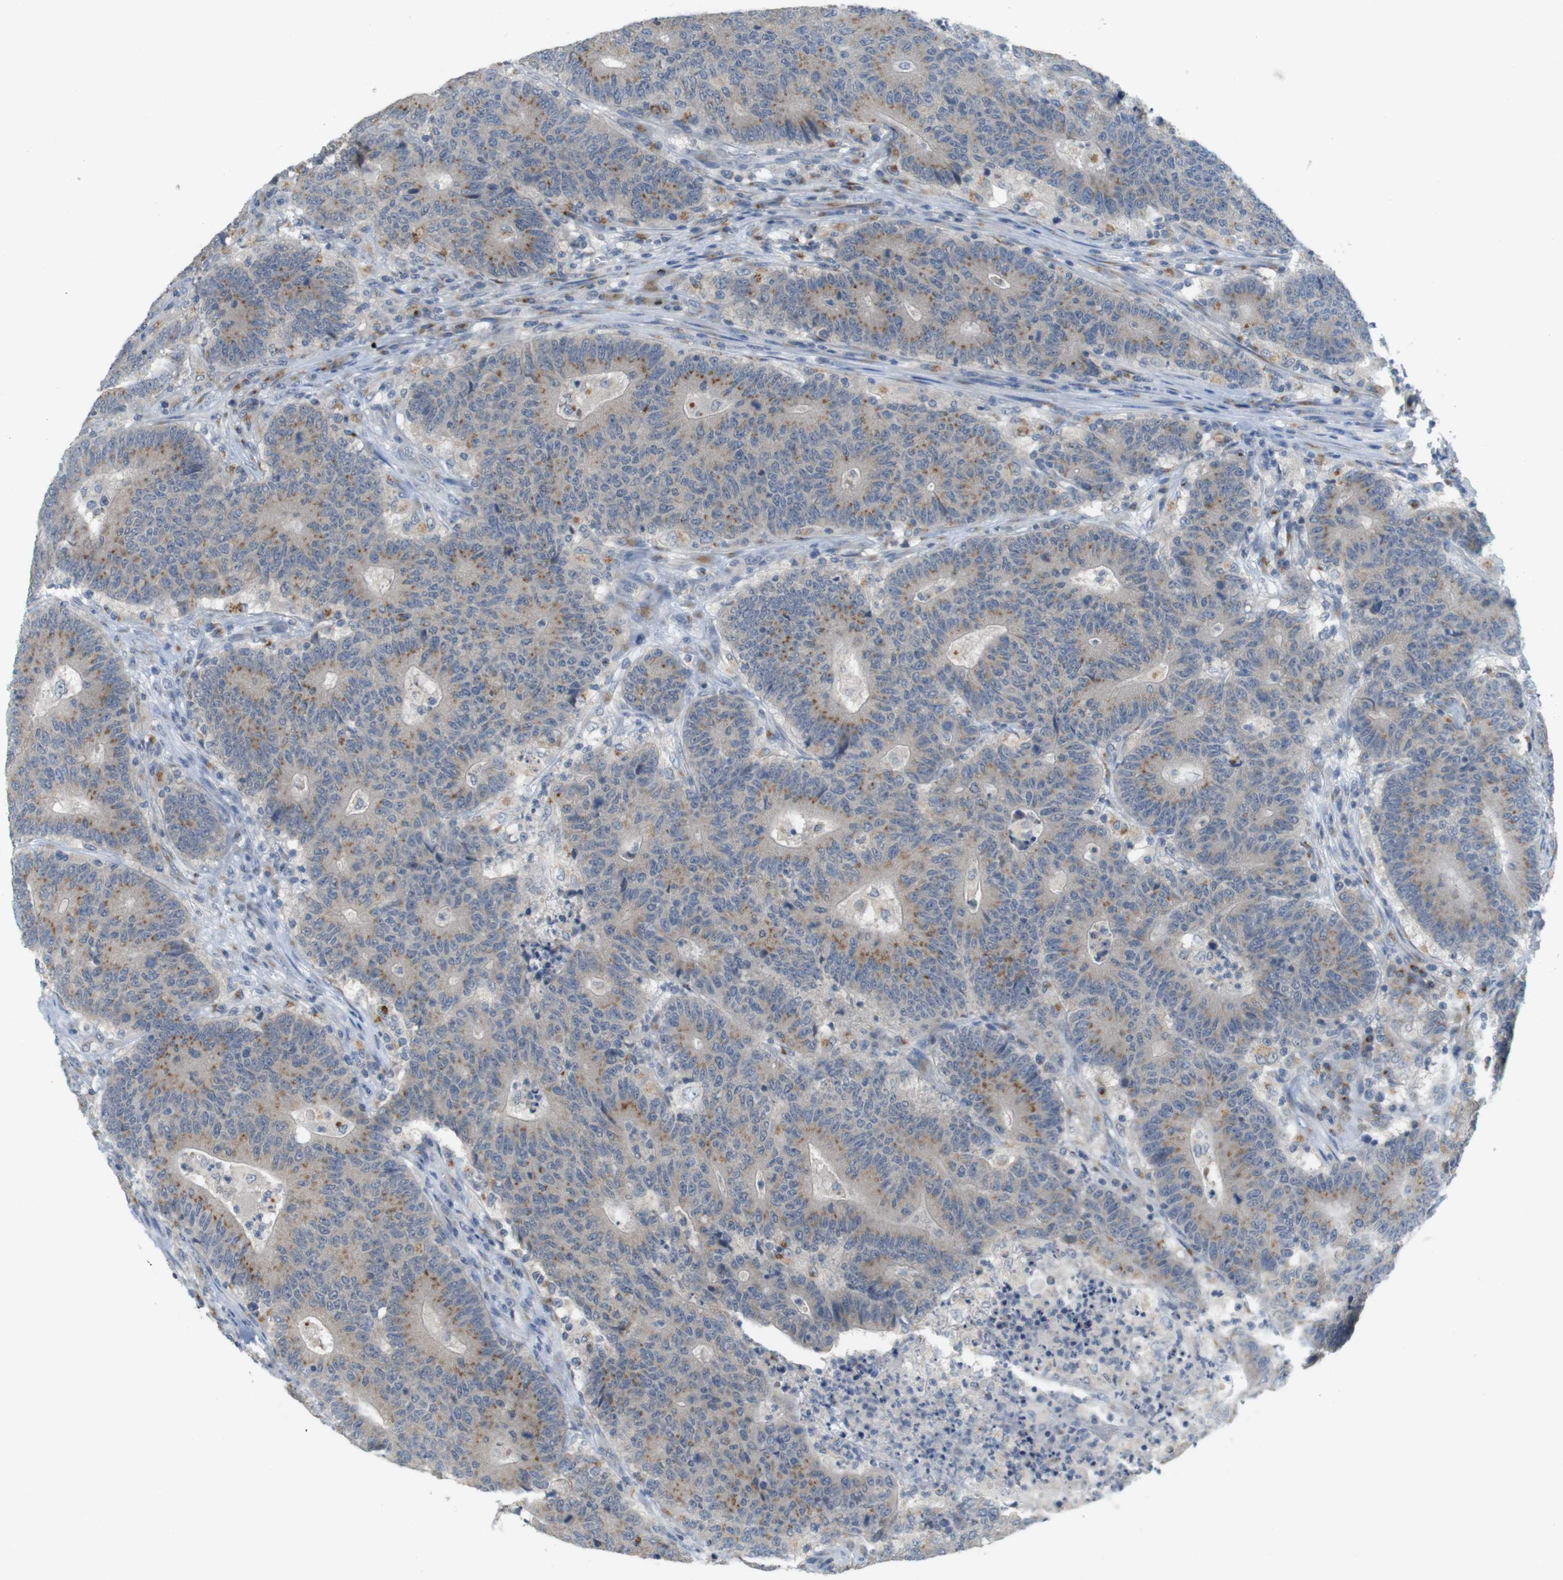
{"staining": {"intensity": "moderate", "quantity": ">75%", "location": "cytoplasmic/membranous"}, "tissue": "colorectal cancer", "cell_type": "Tumor cells", "image_type": "cancer", "snomed": [{"axis": "morphology", "description": "Normal tissue, NOS"}, {"axis": "morphology", "description": "Adenocarcinoma, NOS"}, {"axis": "topography", "description": "Colon"}], "caption": "Immunohistochemical staining of human adenocarcinoma (colorectal) shows moderate cytoplasmic/membranous protein positivity in about >75% of tumor cells.", "gene": "YIPF3", "patient": {"sex": "female", "age": 75}}